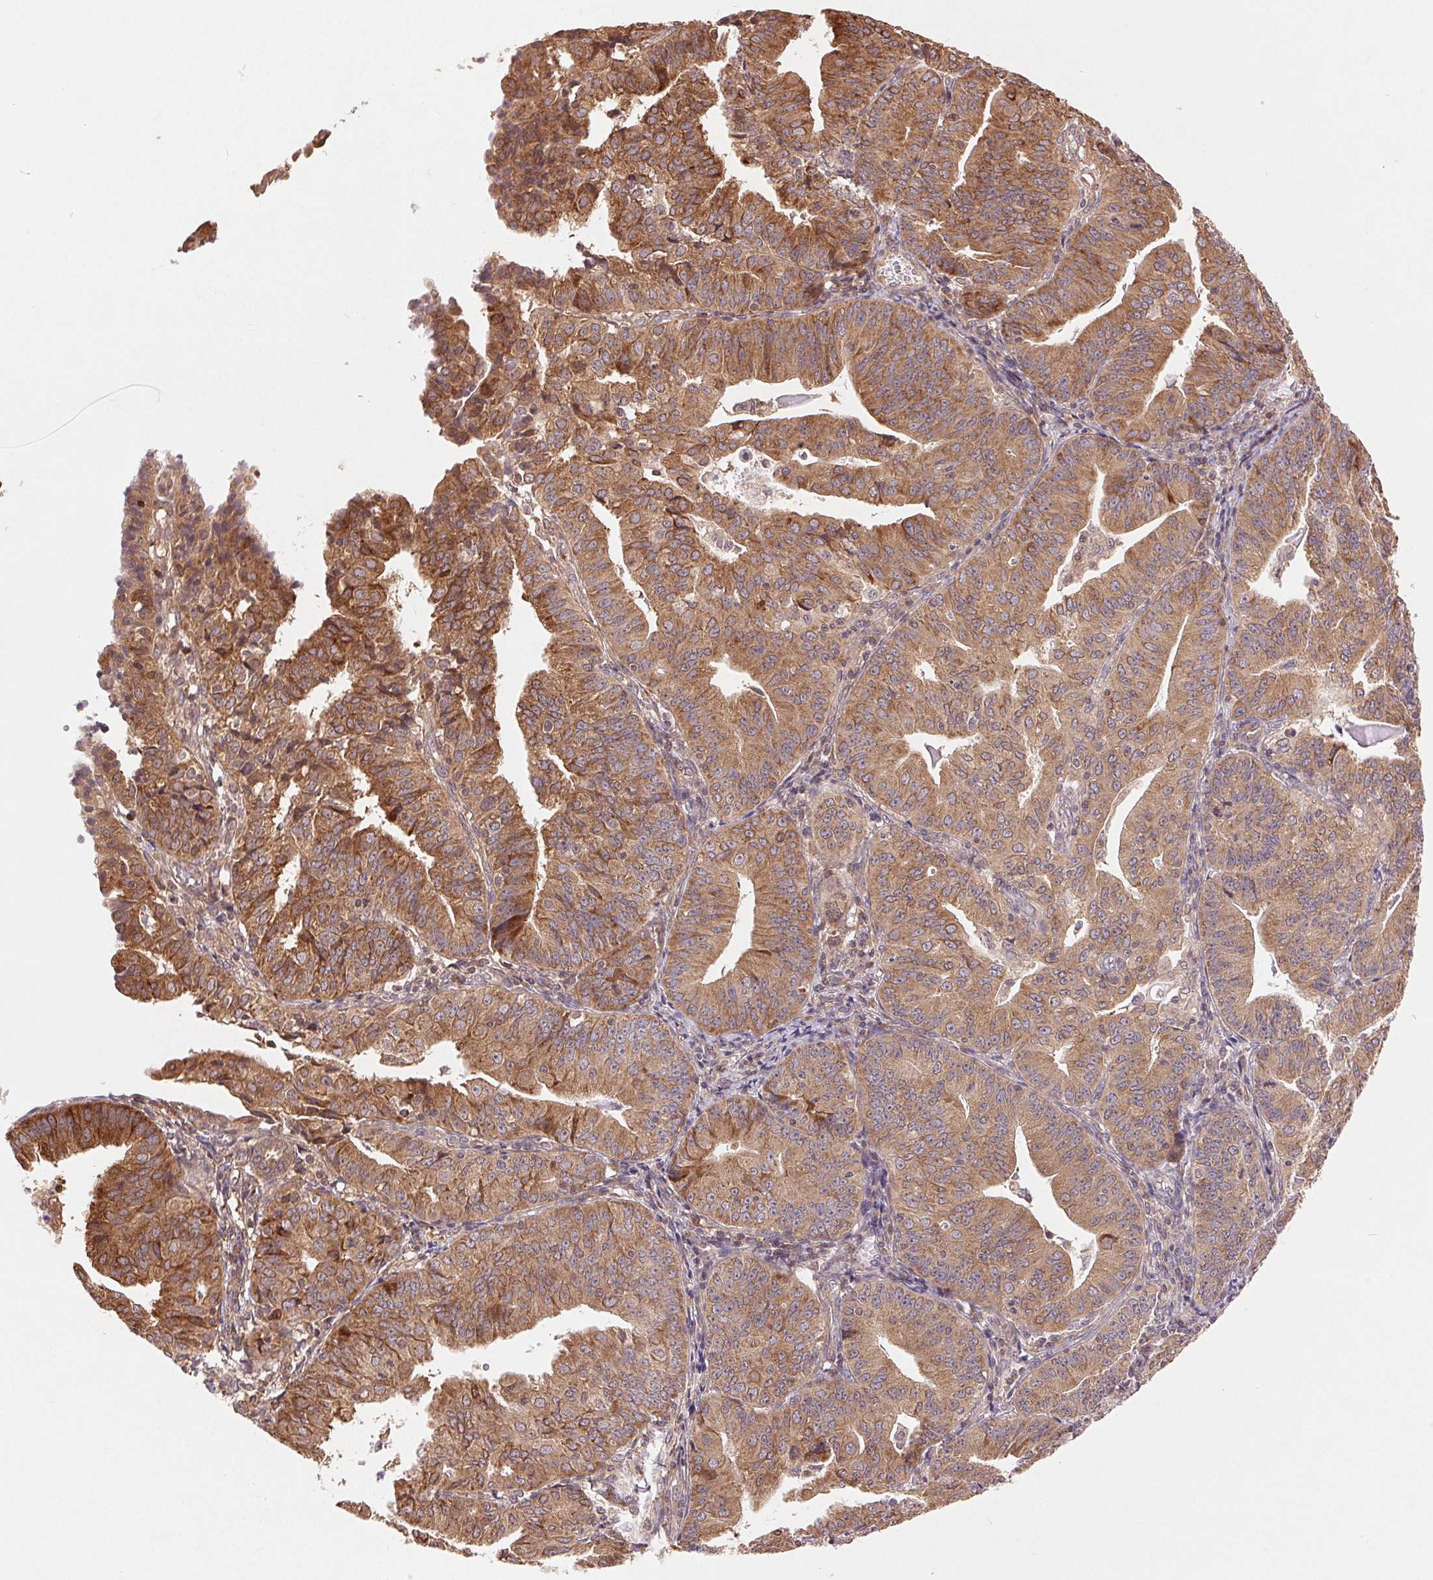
{"staining": {"intensity": "moderate", "quantity": ">75%", "location": "cytoplasmic/membranous"}, "tissue": "endometrial cancer", "cell_type": "Tumor cells", "image_type": "cancer", "snomed": [{"axis": "morphology", "description": "Adenocarcinoma, NOS"}, {"axis": "topography", "description": "Endometrium"}], "caption": "A brown stain highlights moderate cytoplasmic/membranous expression of a protein in human endometrial cancer (adenocarcinoma) tumor cells.", "gene": "BTF3L4", "patient": {"sex": "female", "age": 56}}